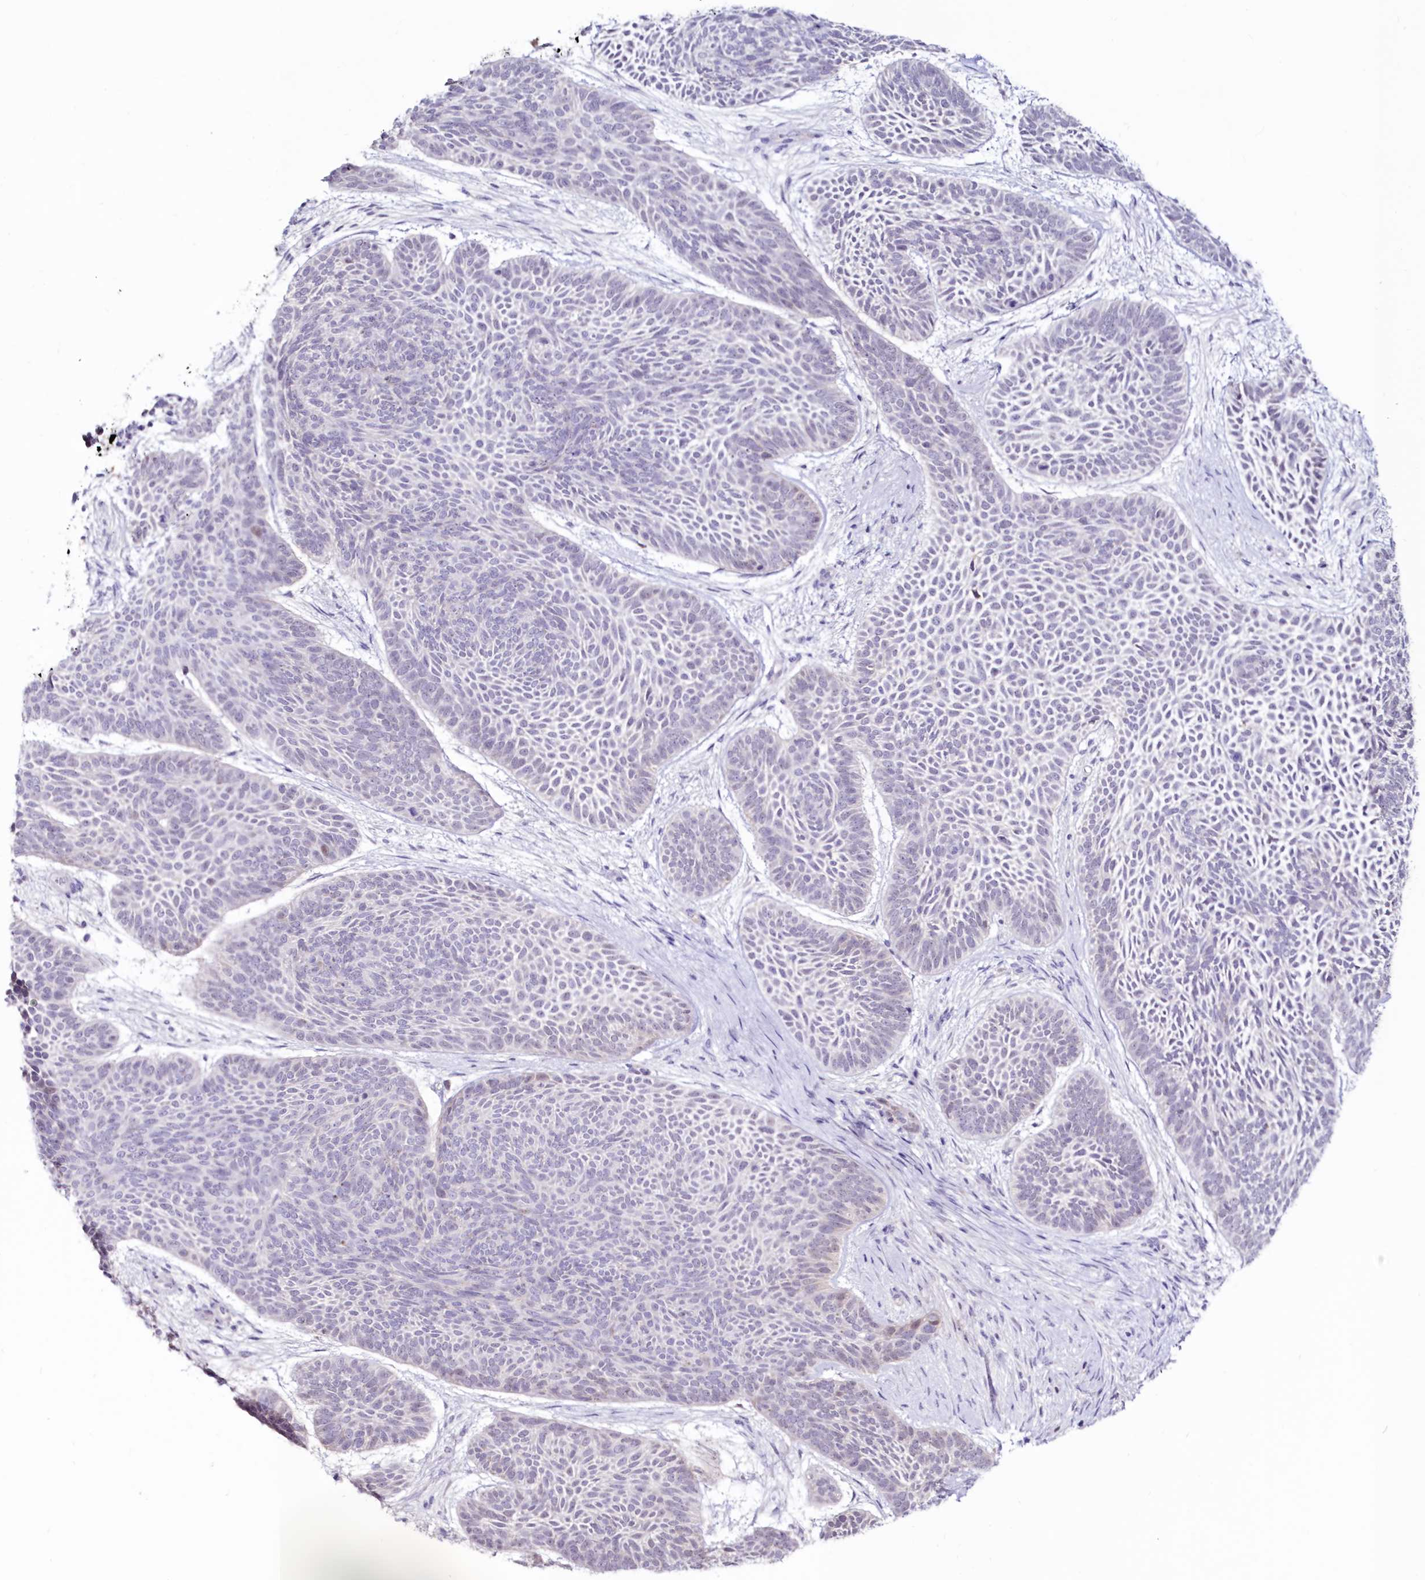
{"staining": {"intensity": "negative", "quantity": "none", "location": "none"}, "tissue": "skin cancer", "cell_type": "Tumor cells", "image_type": "cancer", "snomed": [{"axis": "morphology", "description": "Basal cell carcinoma"}, {"axis": "topography", "description": "Skin"}], "caption": "This is a micrograph of immunohistochemistry (IHC) staining of skin cancer (basal cell carcinoma), which shows no expression in tumor cells.", "gene": "SNED1", "patient": {"sex": "male", "age": 85}}